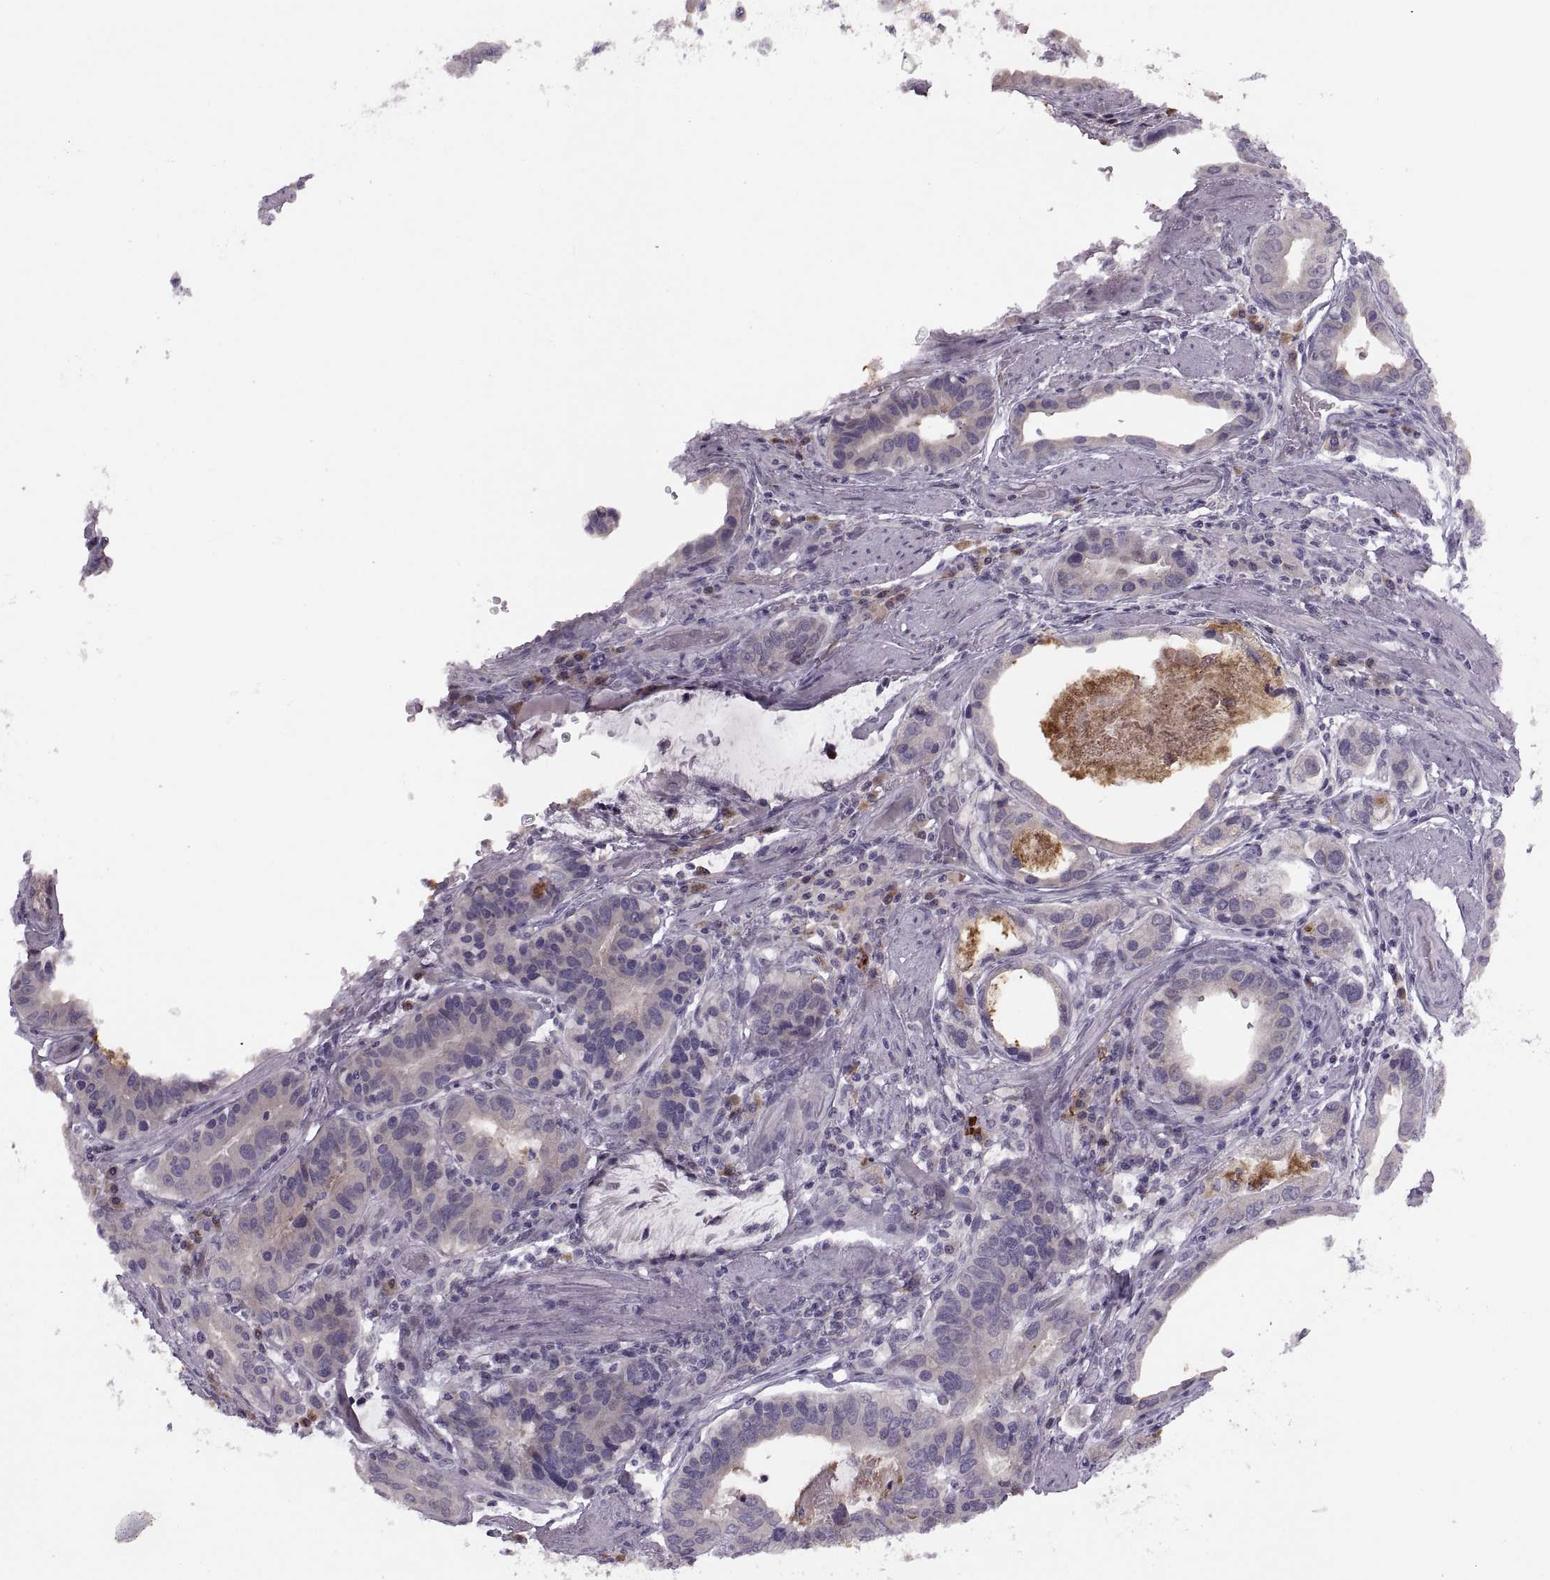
{"staining": {"intensity": "negative", "quantity": "none", "location": "none"}, "tissue": "stomach cancer", "cell_type": "Tumor cells", "image_type": "cancer", "snomed": [{"axis": "morphology", "description": "Adenocarcinoma, NOS"}, {"axis": "topography", "description": "Stomach, lower"}], "caption": "Tumor cells are negative for brown protein staining in stomach cancer (adenocarcinoma).", "gene": "H2AP", "patient": {"sex": "female", "age": 76}}